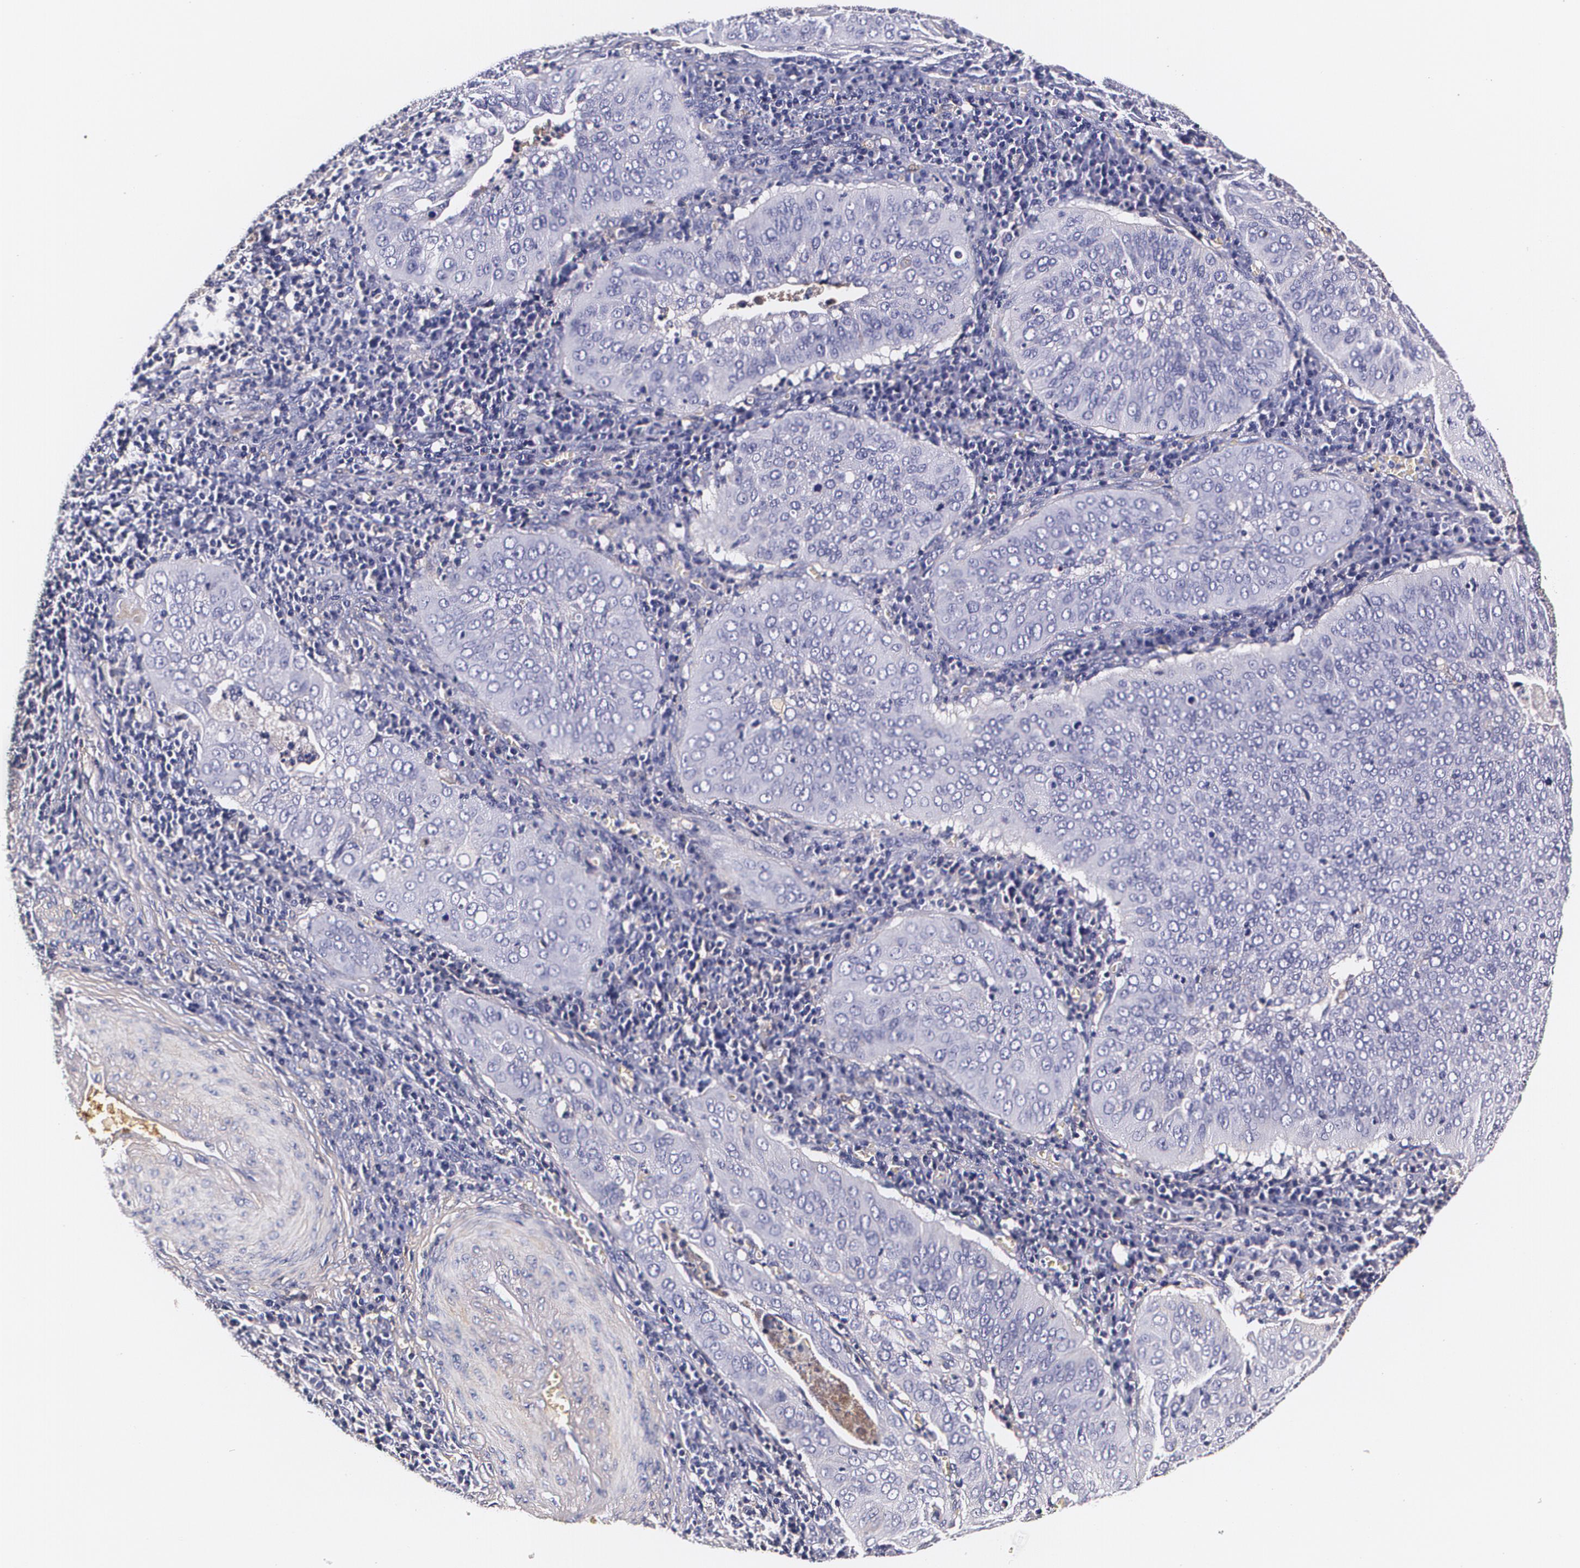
{"staining": {"intensity": "negative", "quantity": "none", "location": "none"}, "tissue": "cervical cancer", "cell_type": "Tumor cells", "image_type": "cancer", "snomed": [{"axis": "morphology", "description": "Squamous cell carcinoma, NOS"}, {"axis": "topography", "description": "Cervix"}], "caption": "Immunohistochemistry (IHC) of cervical squamous cell carcinoma demonstrates no expression in tumor cells.", "gene": "TTR", "patient": {"sex": "female", "age": 39}}